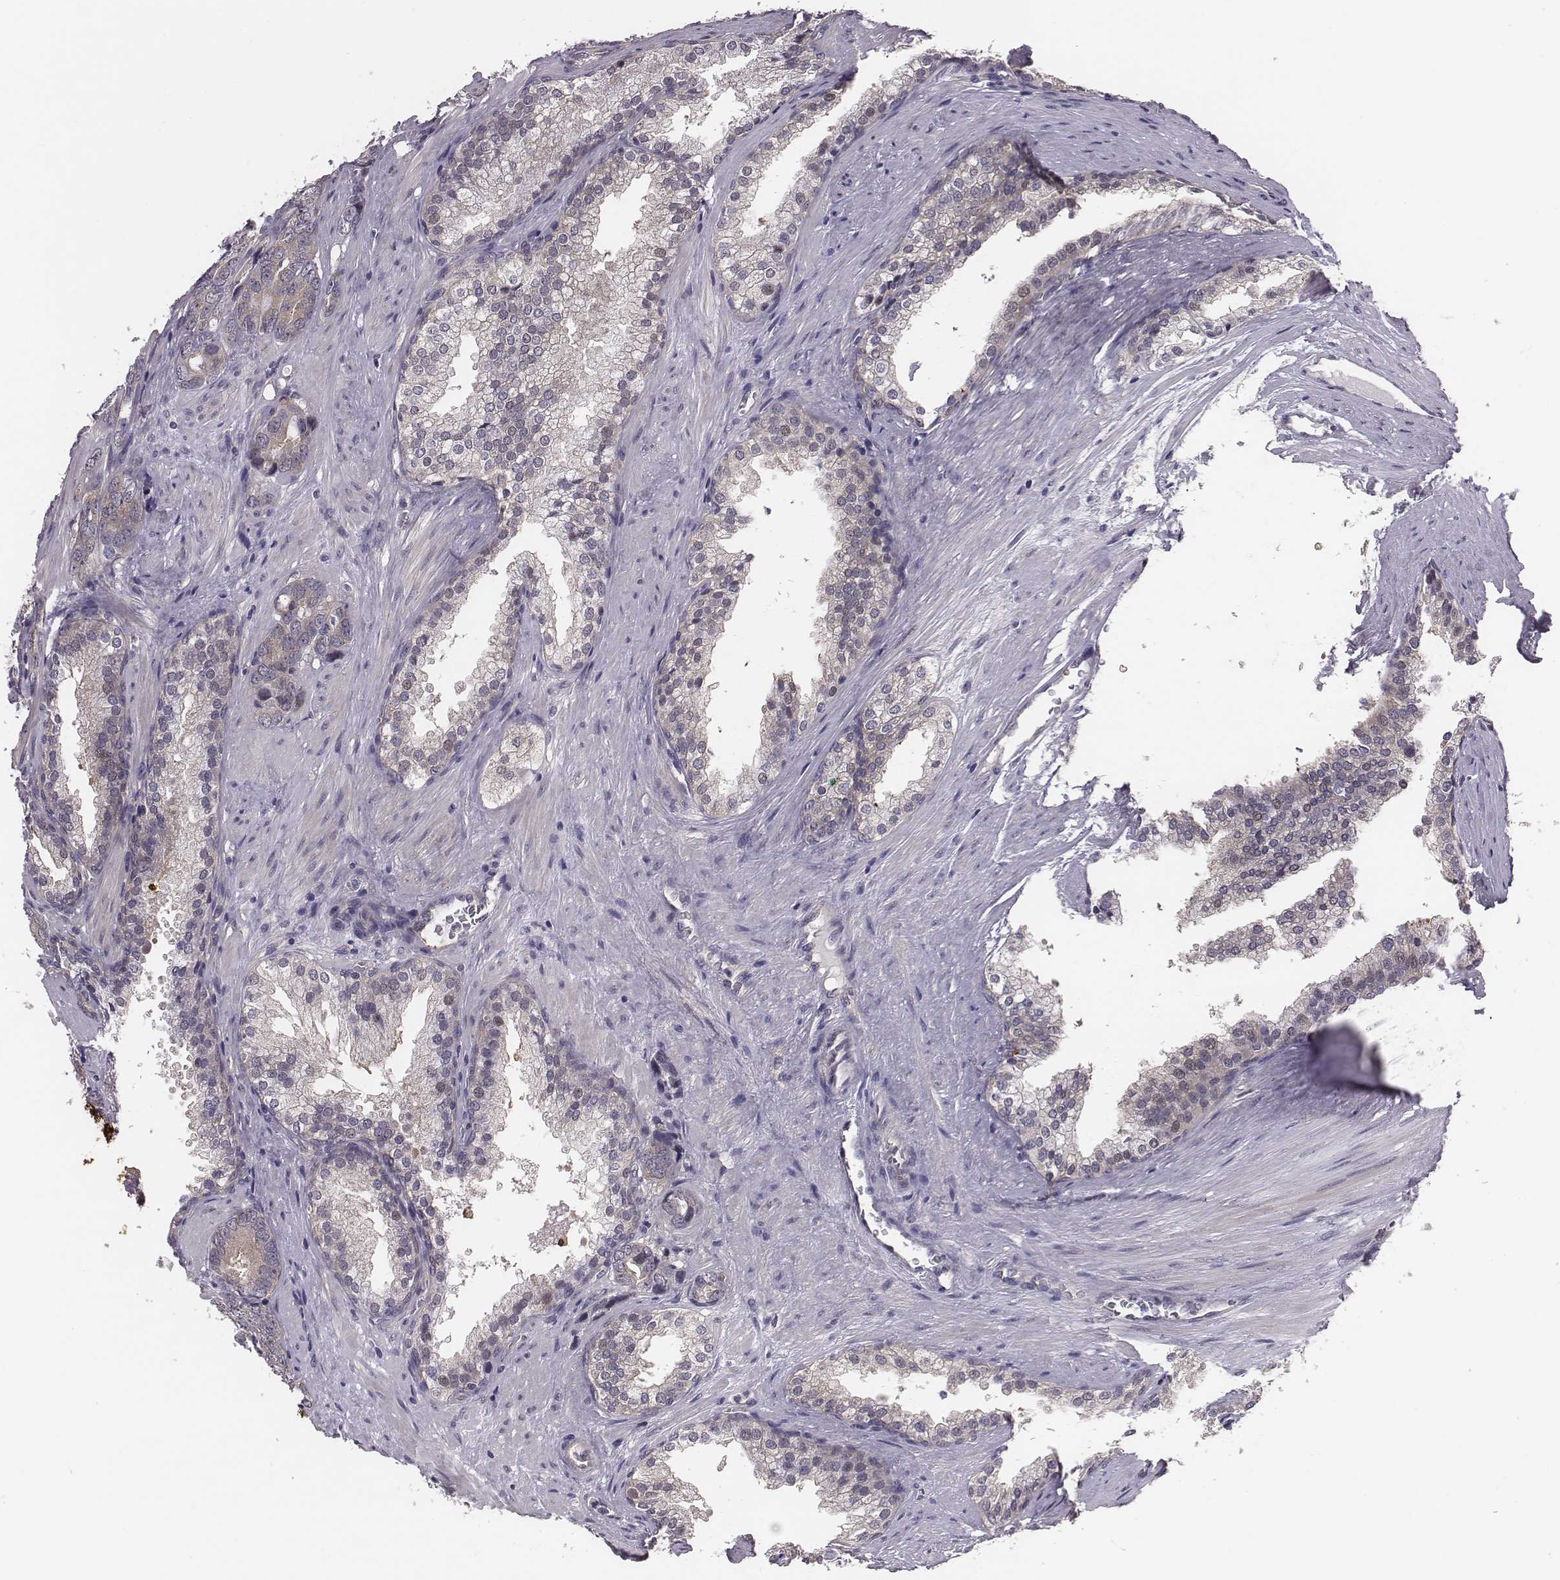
{"staining": {"intensity": "weak", "quantity": ">75%", "location": "cytoplasmic/membranous"}, "tissue": "prostate cancer", "cell_type": "Tumor cells", "image_type": "cancer", "snomed": [{"axis": "morphology", "description": "Adenocarcinoma, Low grade"}, {"axis": "topography", "description": "Prostate"}], "caption": "Protein staining of prostate cancer tissue exhibits weak cytoplasmic/membranous positivity in about >75% of tumor cells.", "gene": "SMURF2", "patient": {"sex": "male", "age": 60}}